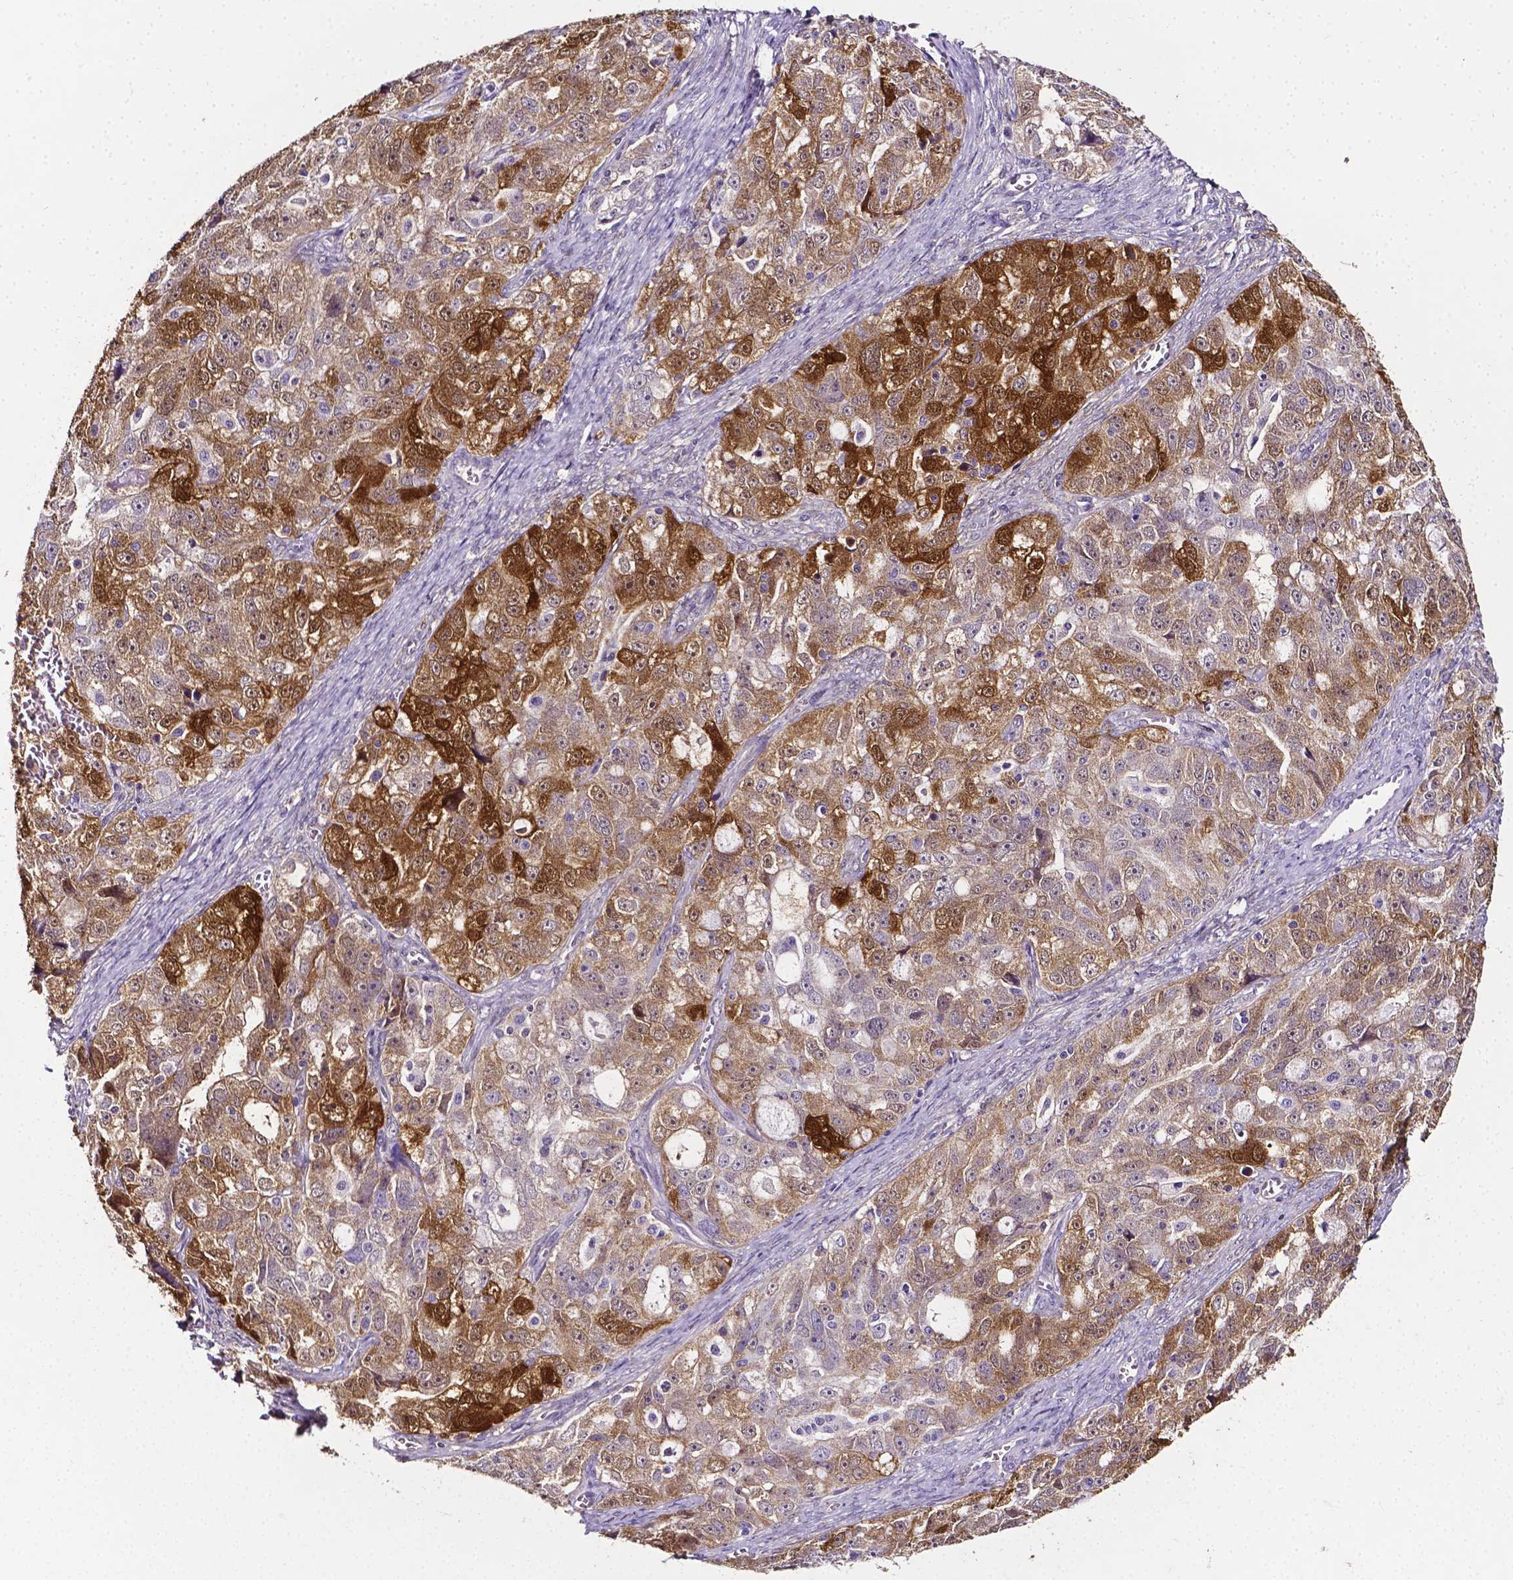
{"staining": {"intensity": "weak", "quantity": ">75%", "location": "cytoplasmic/membranous"}, "tissue": "ovarian cancer", "cell_type": "Tumor cells", "image_type": "cancer", "snomed": [{"axis": "morphology", "description": "Cystadenocarcinoma, serous, NOS"}, {"axis": "topography", "description": "Ovary"}], "caption": "Approximately >75% of tumor cells in ovarian cancer (serous cystadenocarcinoma) display weak cytoplasmic/membranous protein positivity as visualized by brown immunohistochemical staining.", "gene": "PSAT1", "patient": {"sex": "female", "age": 51}}